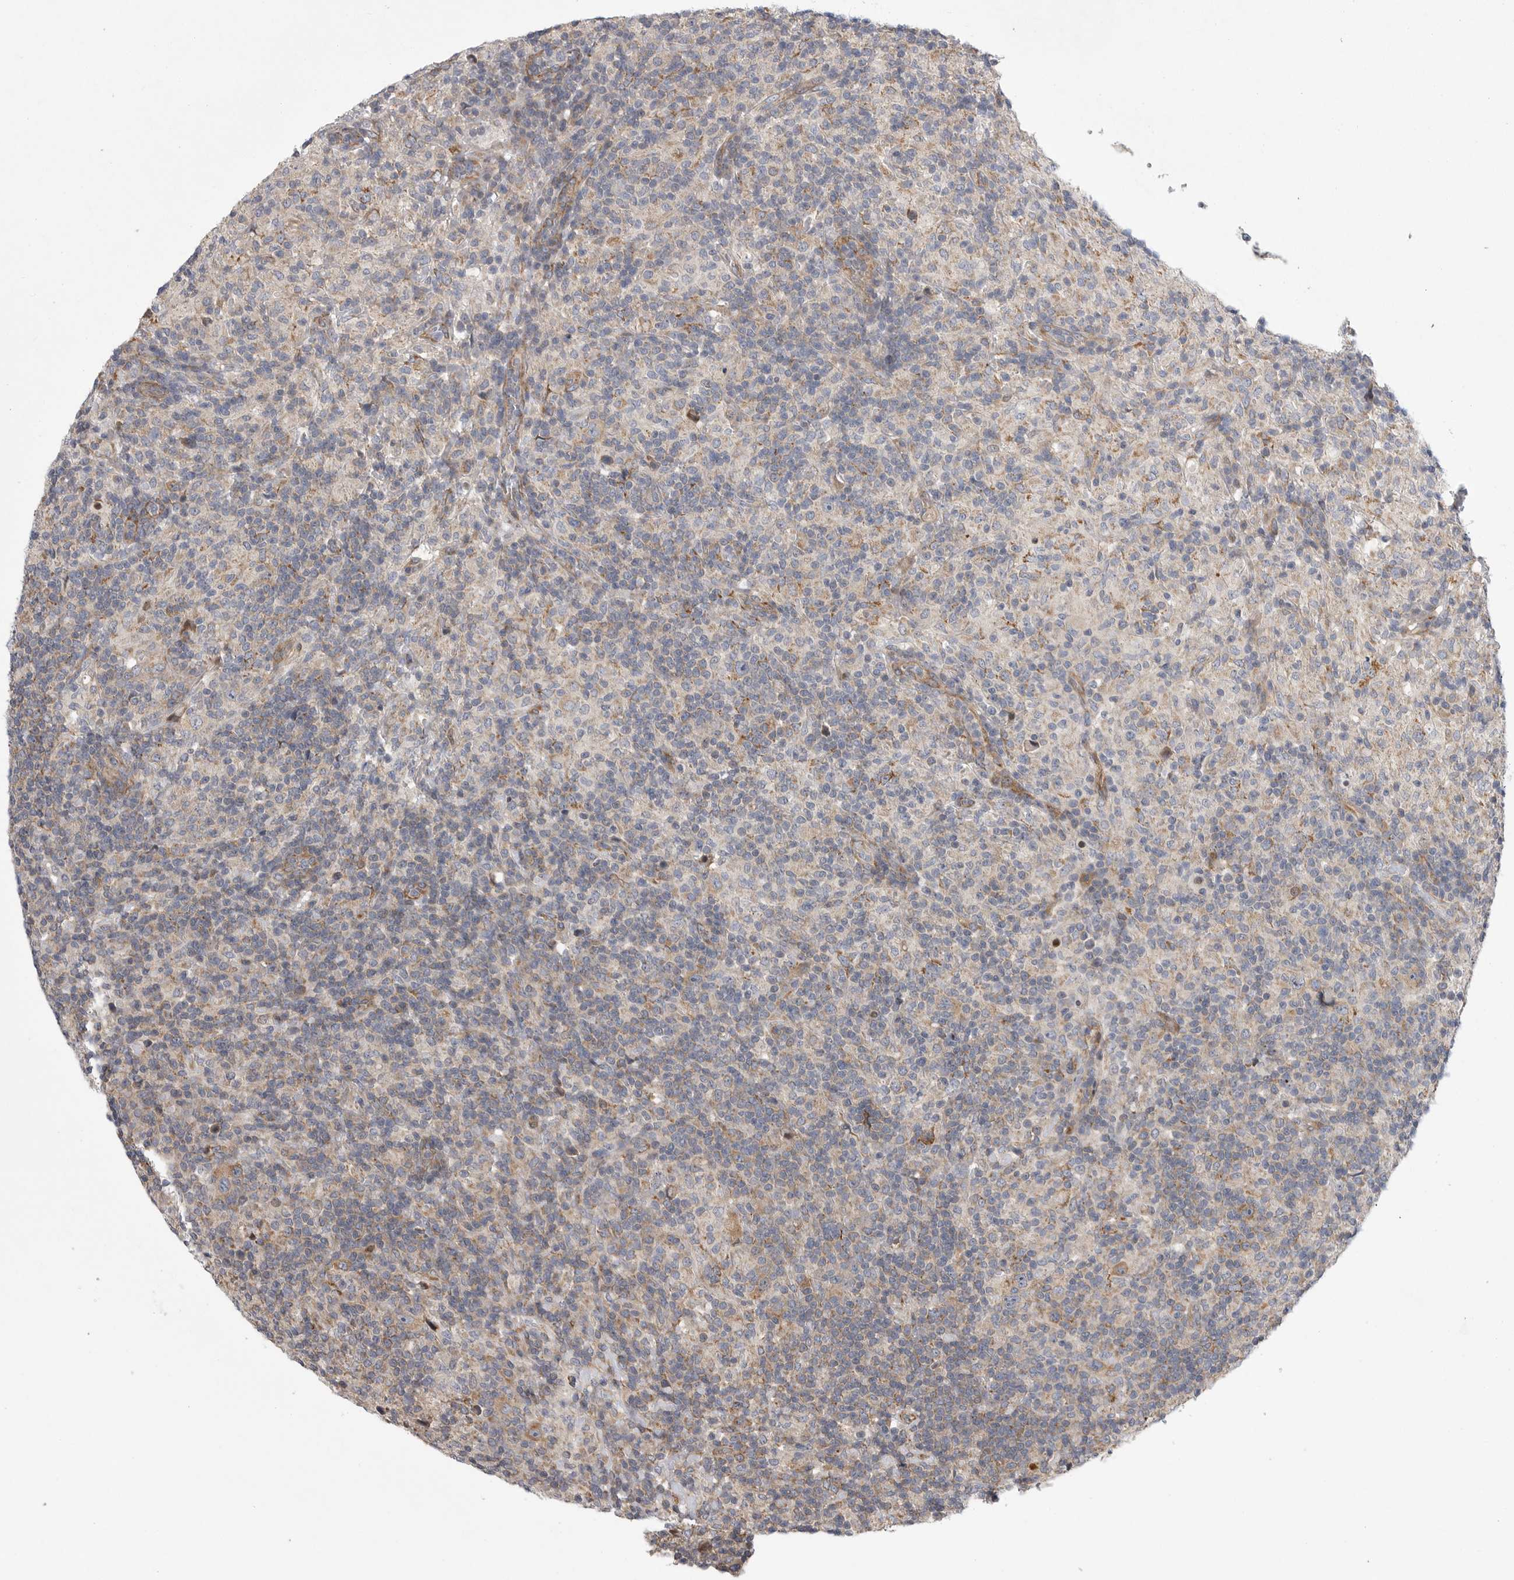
{"staining": {"intensity": "moderate", "quantity": ">75%", "location": "cytoplasmic/membranous"}, "tissue": "lymphoma", "cell_type": "Tumor cells", "image_type": "cancer", "snomed": [{"axis": "morphology", "description": "Hodgkin's disease, NOS"}, {"axis": "topography", "description": "Lymph node"}], "caption": "Lymphoma stained with a protein marker exhibits moderate staining in tumor cells.", "gene": "FBXO43", "patient": {"sex": "male", "age": 70}}